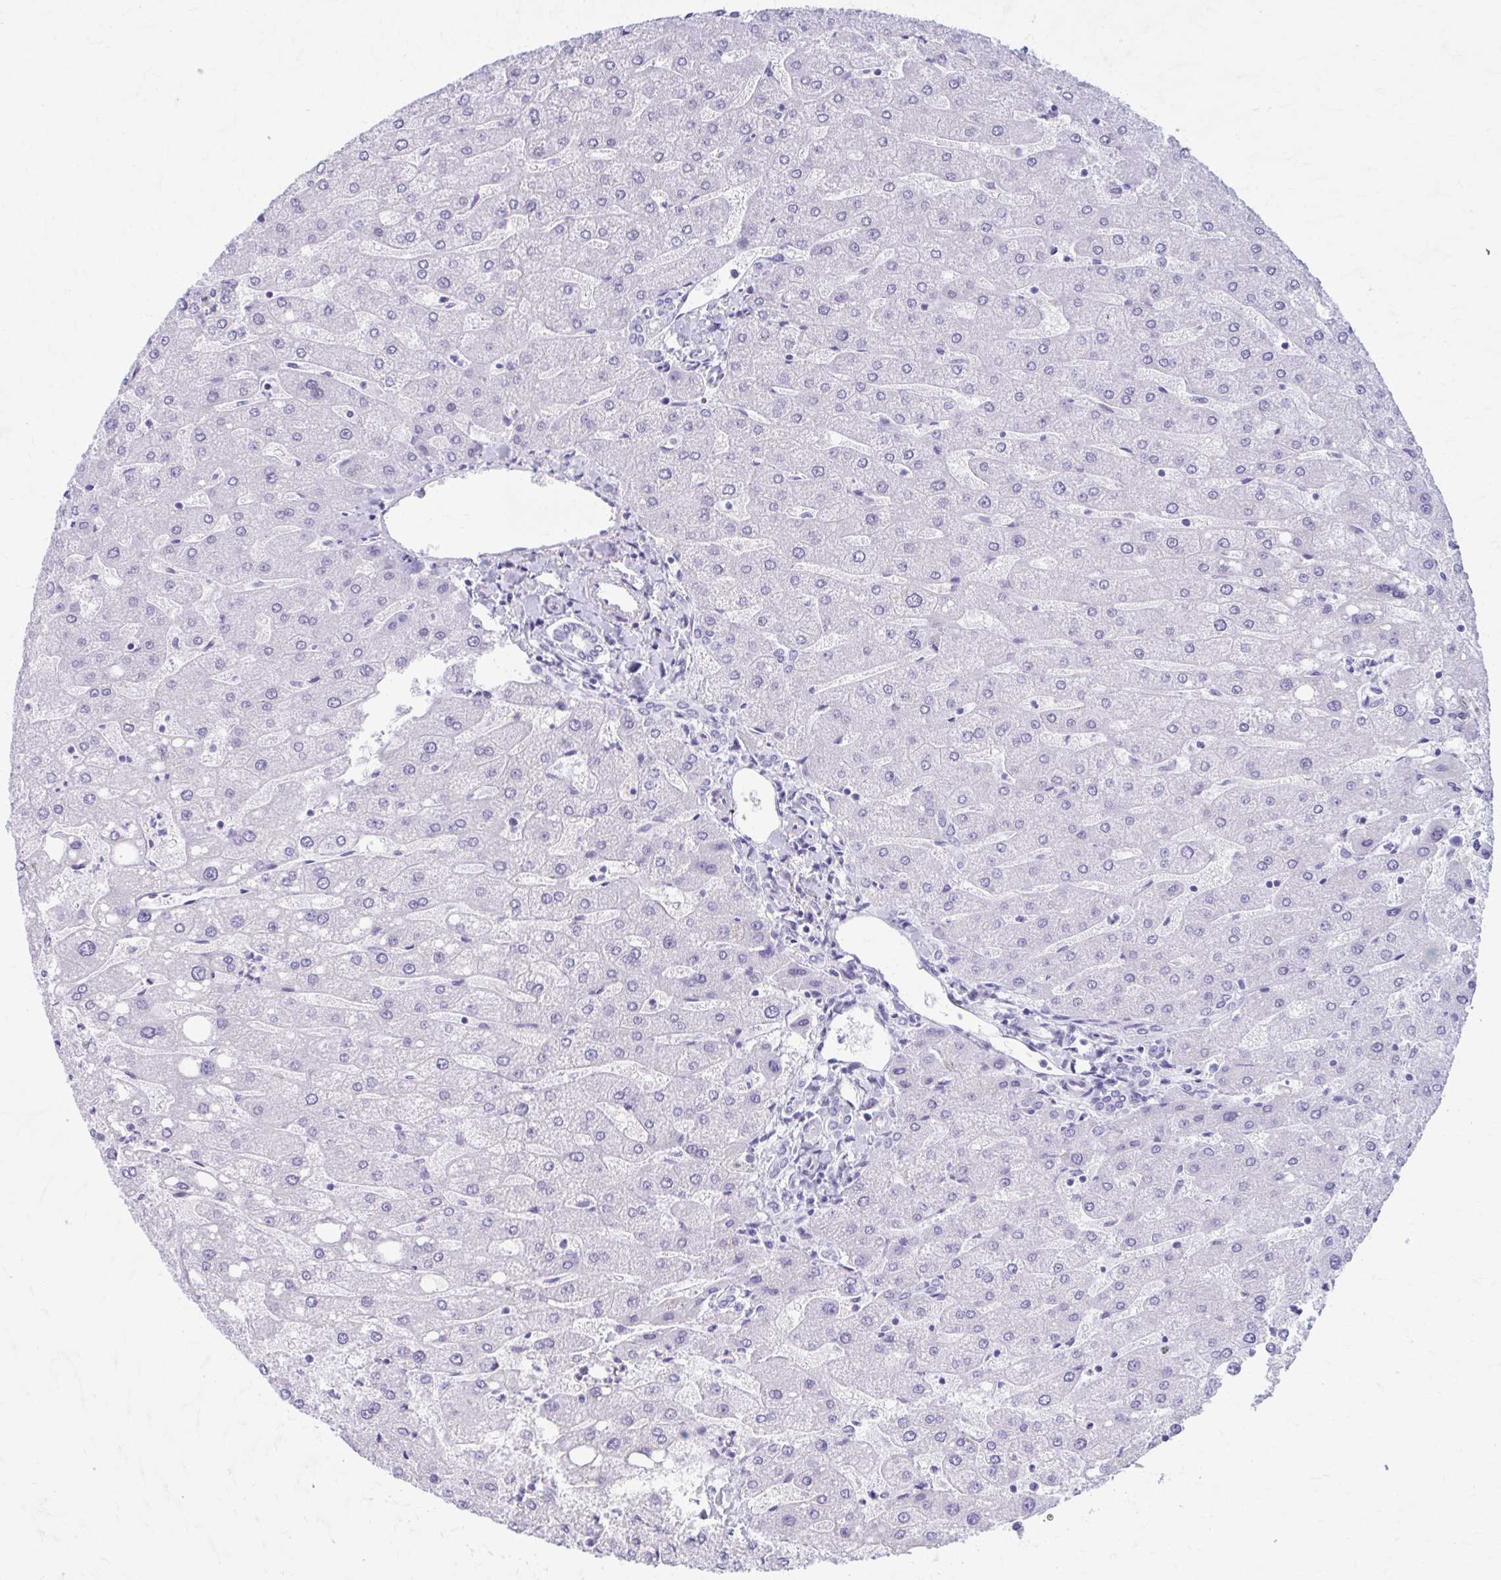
{"staining": {"intensity": "negative", "quantity": "none", "location": "none"}, "tissue": "liver", "cell_type": "Cholangiocytes", "image_type": "normal", "snomed": [{"axis": "morphology", "description": "Normal tissue, NOS"}, {"axis": "topography", "description": "Liver"}], "caption": "Protein analysis of unremarkable liver demonstrates no significant expression in cholangiocytes. The staining was performed using DAB to visualize the protein expression in brown, while the nuclei were stained in blue with hematoxylin (Magnification: 20x).", "gene": "KCNE2", "patient": {"sex": "male", "age": 67}}